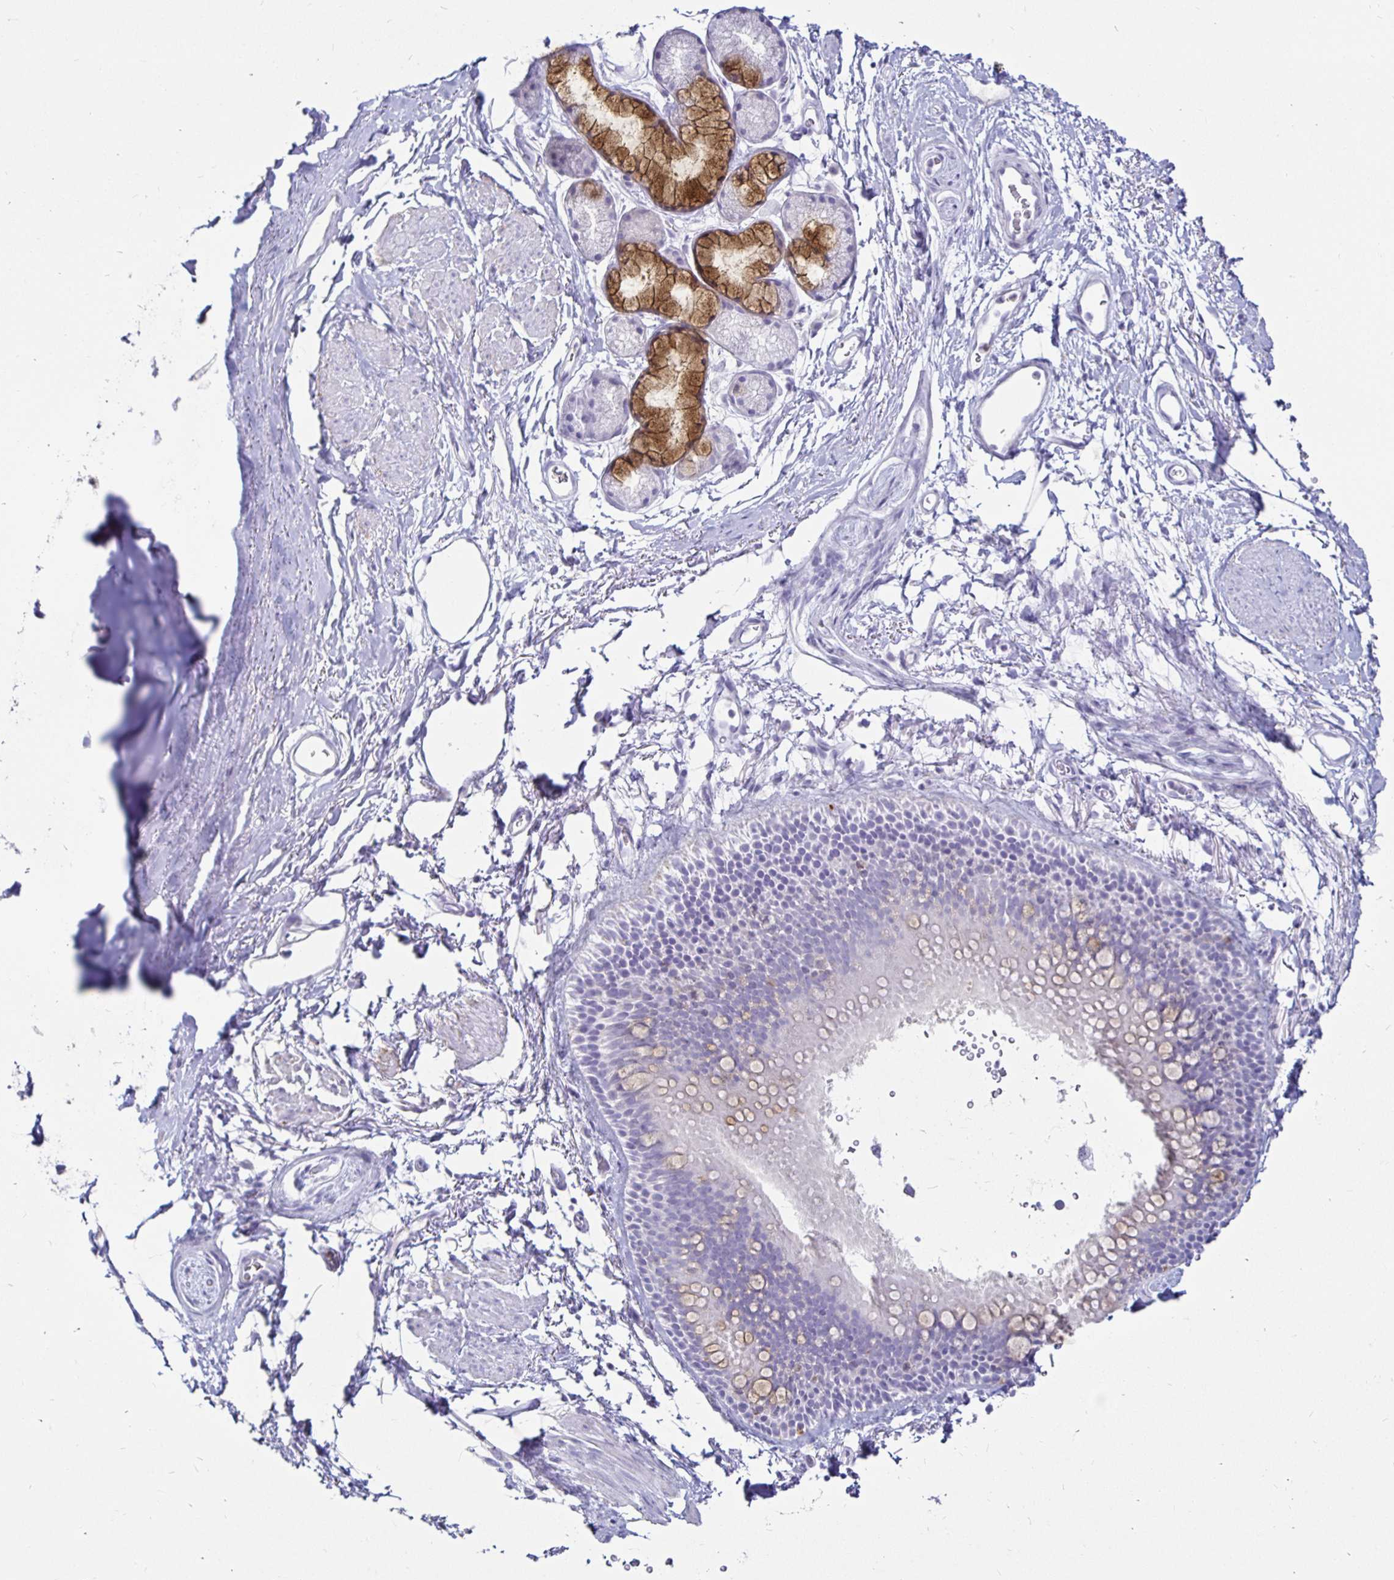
{"staining": {"intensity": "negative", "quantity": "none", "location": "none"}, "tissue": "adipose tissue", "cell_type": "Adipocytes", "image_type": "normal", "snomed": [{"axis": "morphology", "description": "Normal tissue, NOS"}, {"axis": "topography", "description": "Lymph node"}, {"axis": "topography", "description": "Cartilage tissue"}, {"axis": "topography", "description": "Bronchus"}], "caption": "Normal adipose tissue was stained to show a protein in brown. There is no significant positivity in adipocytes. (DAB immunohistochemistry with hematoxylin counter stain).", "gene": "TIMP1", "patient": {"sex": "female", "age": 70}}